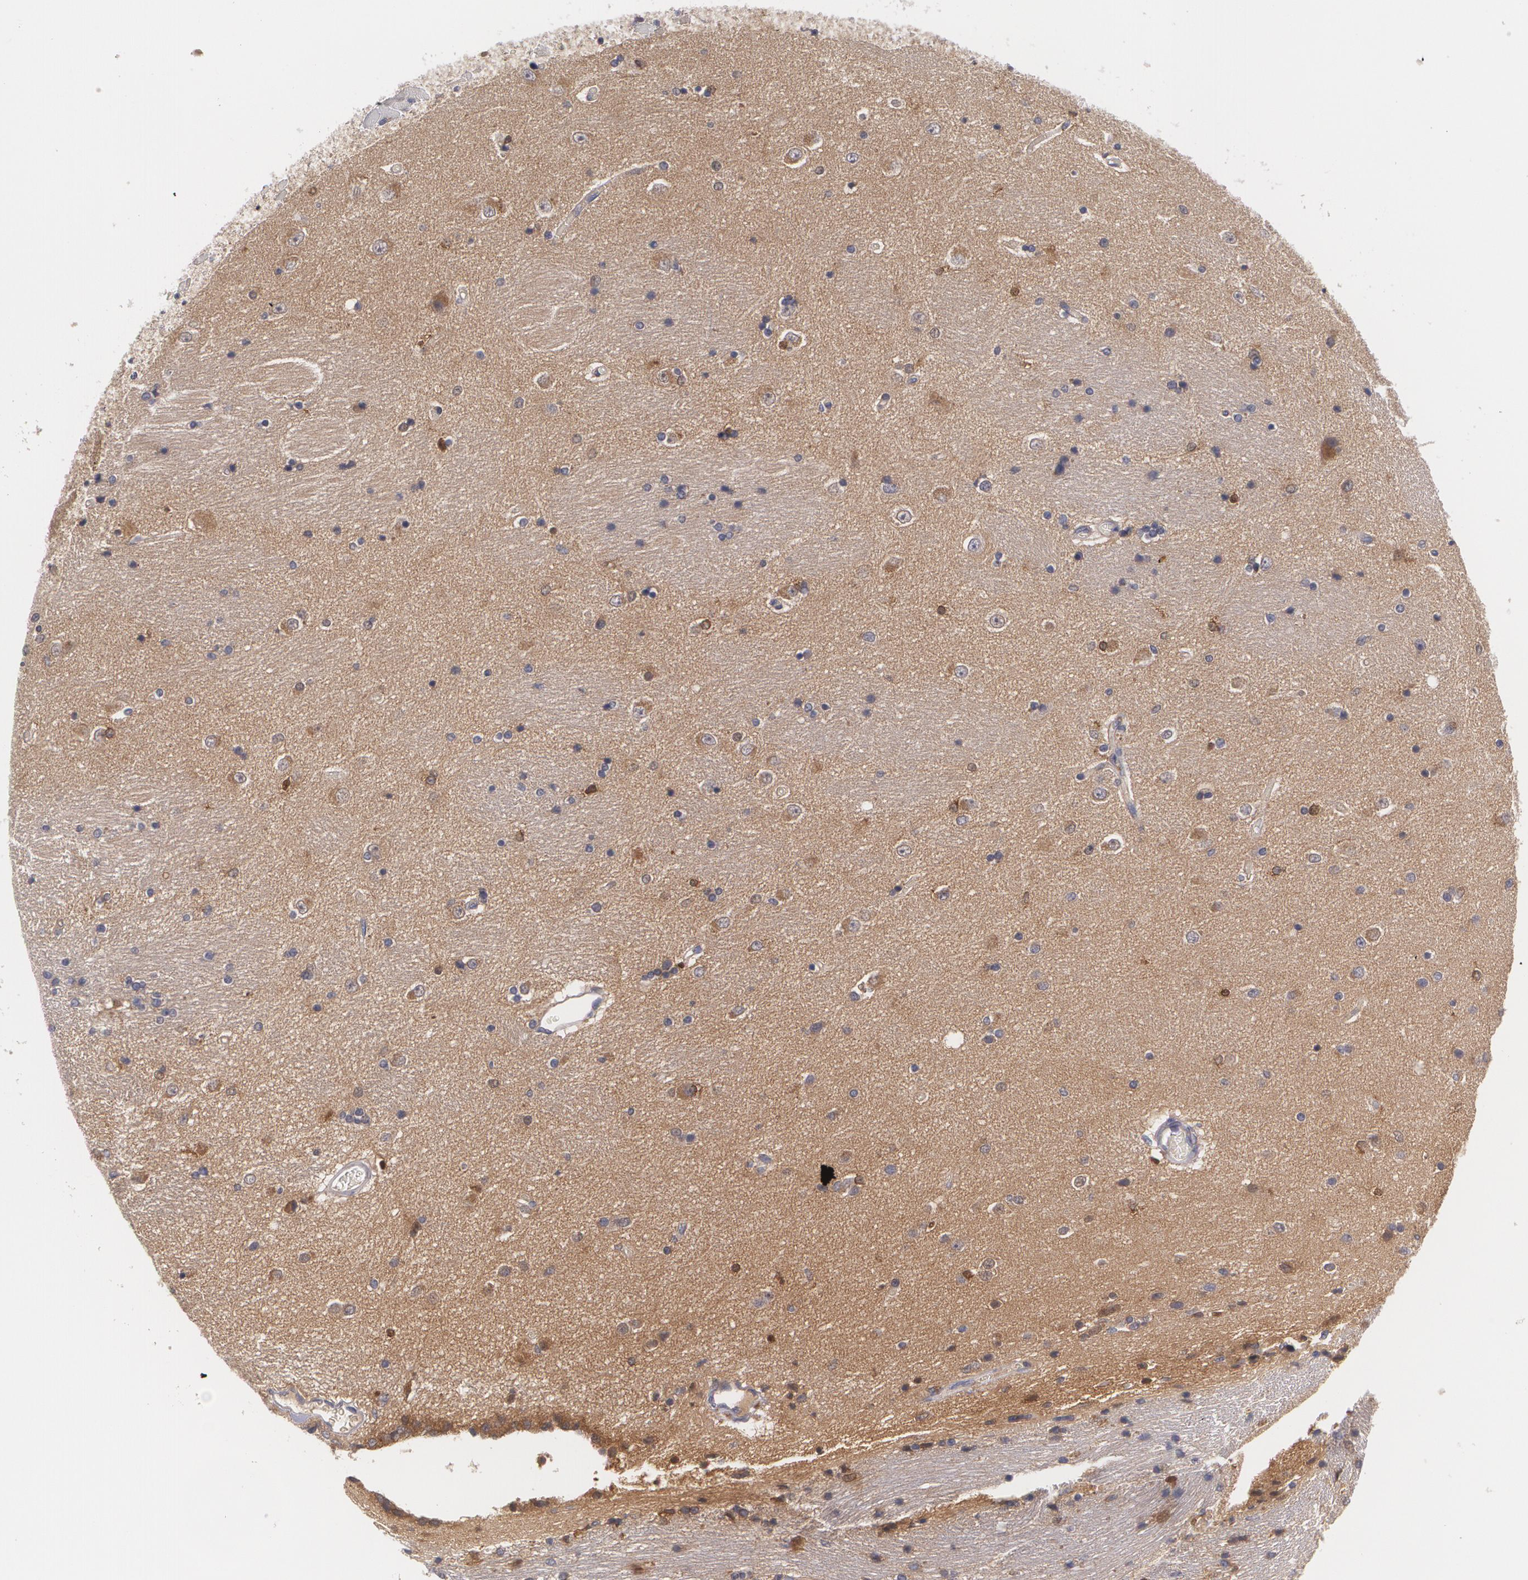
{"staining": {"intensity": "moderate", "quantity": ">75%", "location": "cytoplasmic/membranous"}, "tissue": "hippocampus", "cell_type": "Glial cells", "image_type": "normal", "snomed": [{"axis": "morphology", "description": "Normal tissue, NOS"}, {"axis": "topography", "description": "Hippocampus"}], "caption": "IHC (DAB (3,3'-diaminobenzidine)) staining of unremarkable human hippocampus displays moderate cytoplasmic/membranous protein positivity in about >75% of glial cells.", "gene": "CASK", "patient": {"sex": "female", "age": 54}}